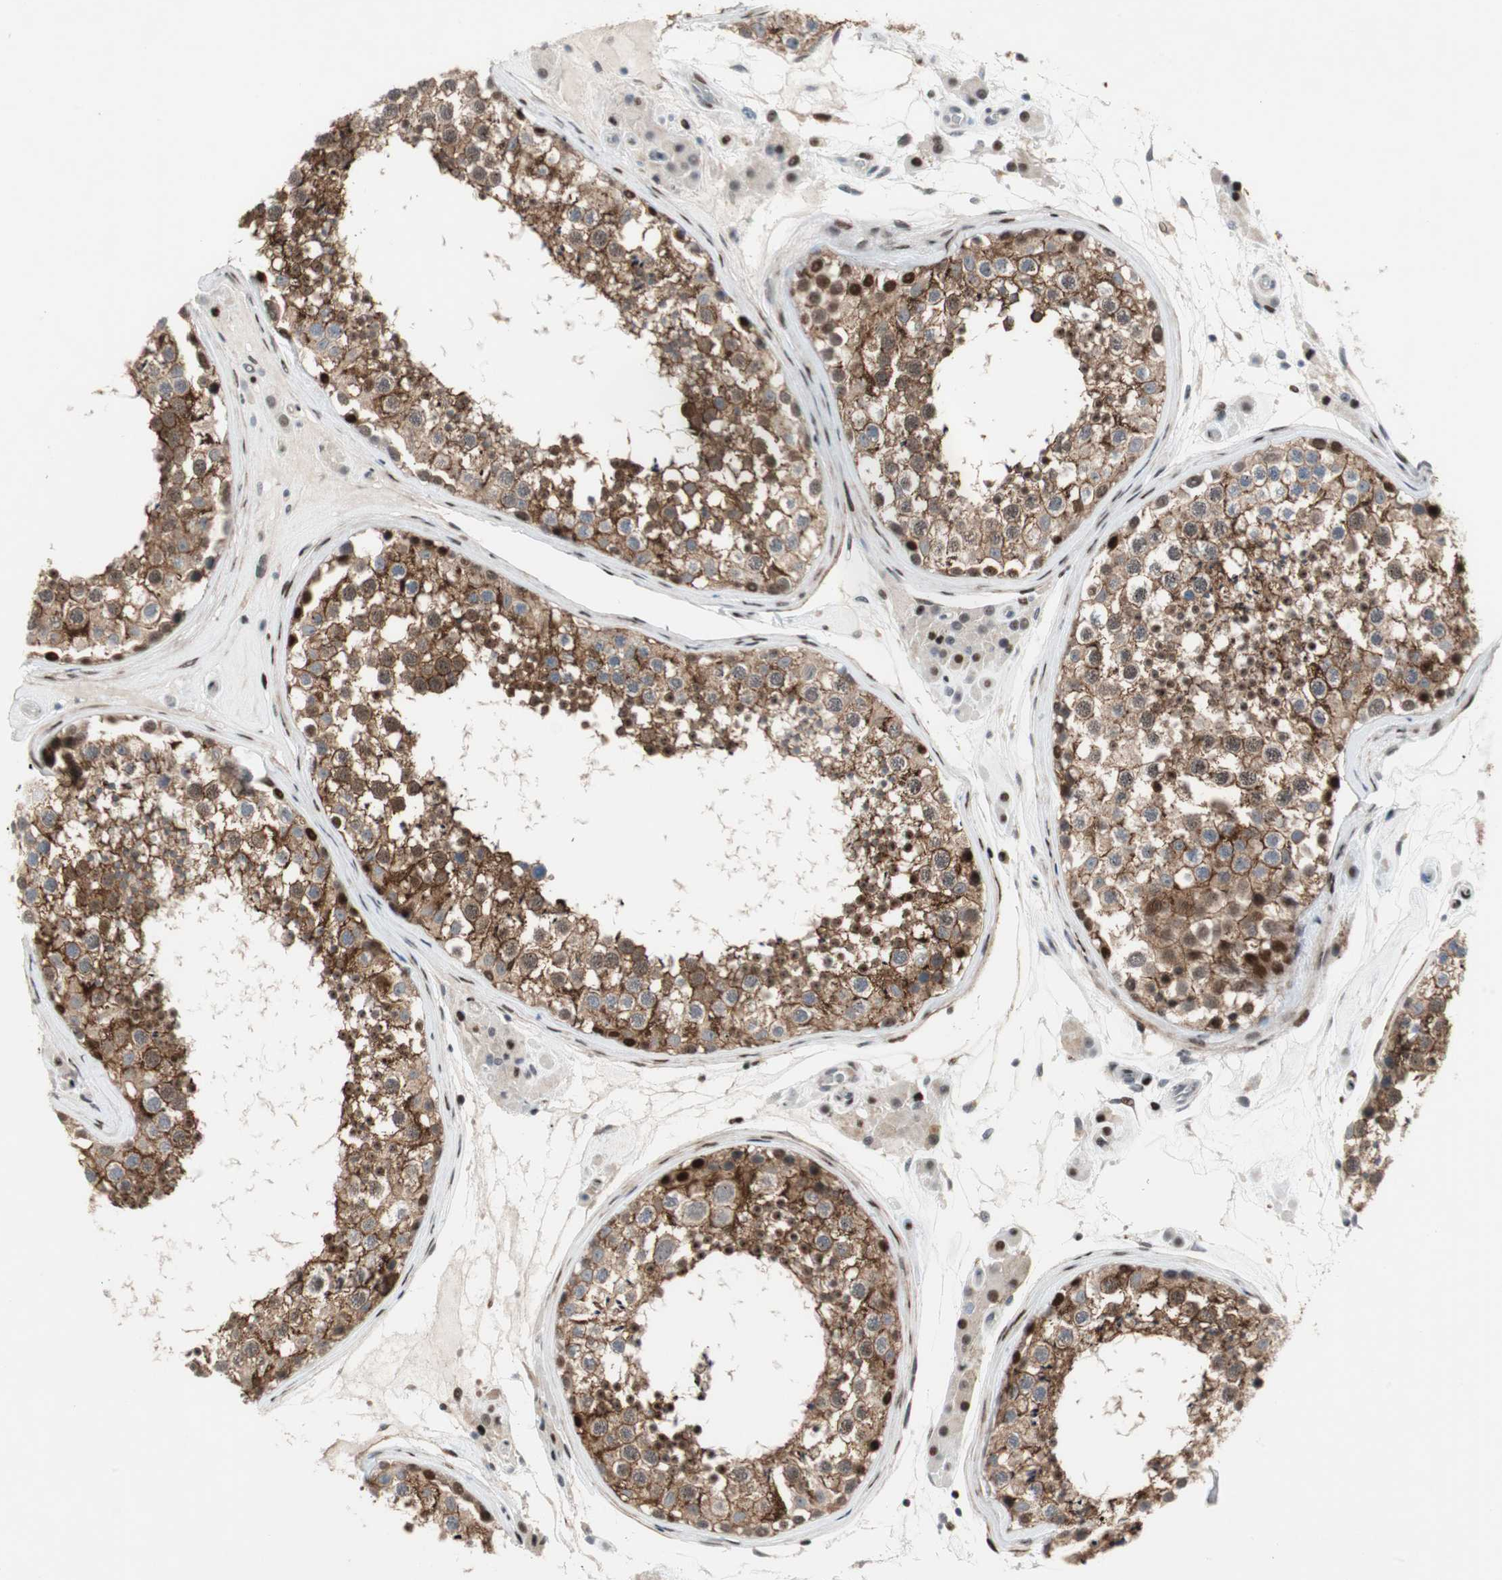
{"staining": {"intensity": "moderate", "quantity": ">75%", "location": "cytoplasmic/membranous"}, "tissue": "testis", "cell_type": "Cells in seminiferous ducts", "image_type": "normal", "snomed": [{"axis": "morphology", "description": "Normal tissue, NOS"}, {"axis": "topography", "description": "Testis"}], "caption": "There is medium levels of moderate cytoplasmic/membranous expression in cells in seminiferous ducts of benign testis, as demonstrated by immunohistochemical staining (brown color).", "gene": "FBXO44", "patient": {"sex": "male", "age": 46}}